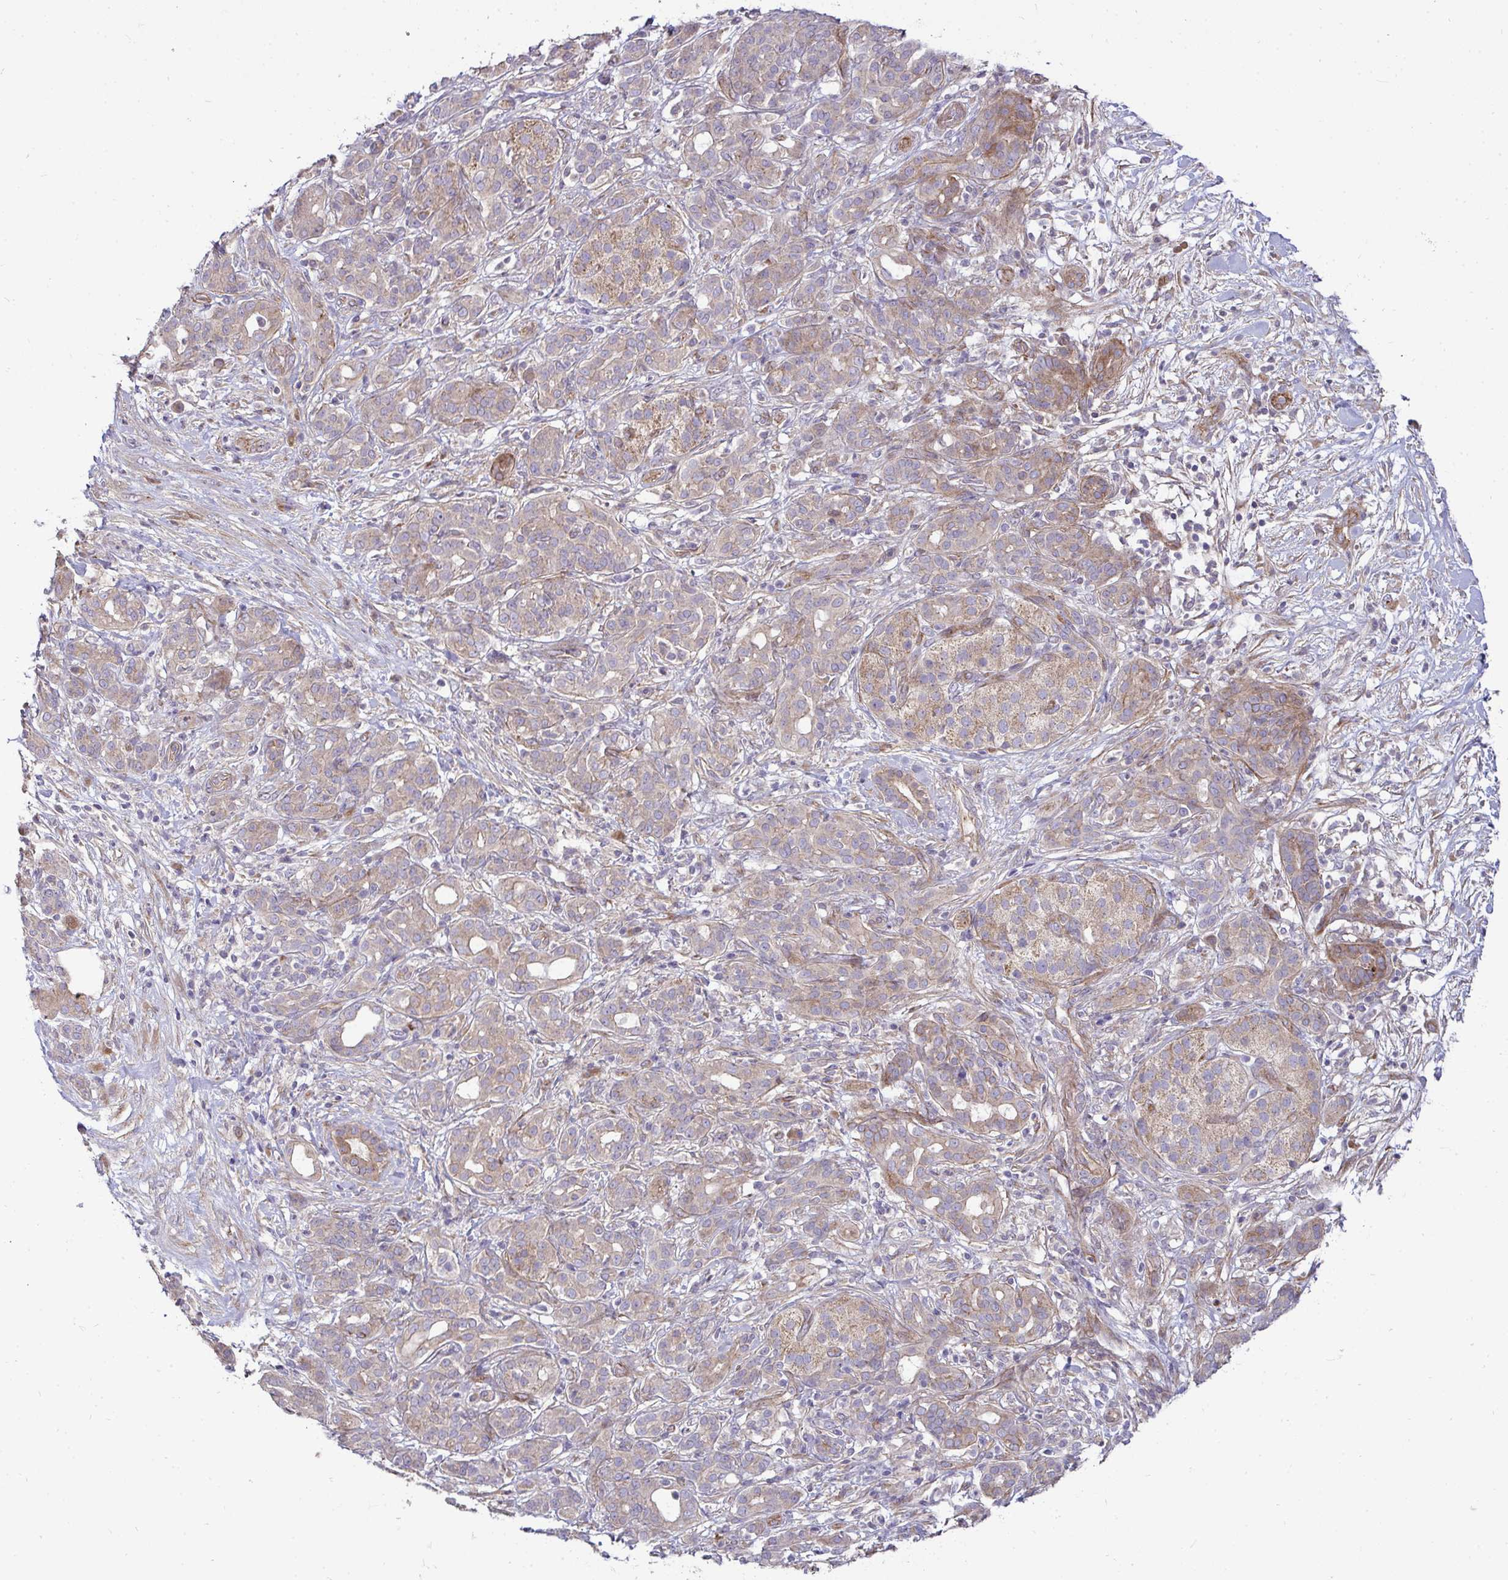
{"staining": {"intensity": "weak", "quantity": ">75%", "location": "cytoplasmic/membranous"}, "tissue": "pancreatic cancer", "cell_type": "Tumor cells", "image_type": "cancer", "snomed": [{"axis": "morphology", "description": "Adenocarcinoma, NOS"}, {"axis": "topography", "description": "Pancreas"}], "caption": "High-magnification brightfield microscopy of adenocarcinoma (pancreatic) stained with DAB (3,3'-diaminobenzidine) (brown) and counterstained with hematoxylin (blue). tumor cells exhibit weak cytoplasmic/membranous staining is identified in about>75% of cells.", "gene": "SH2D1B", "patient": {"sex": "male", "age": 44}}